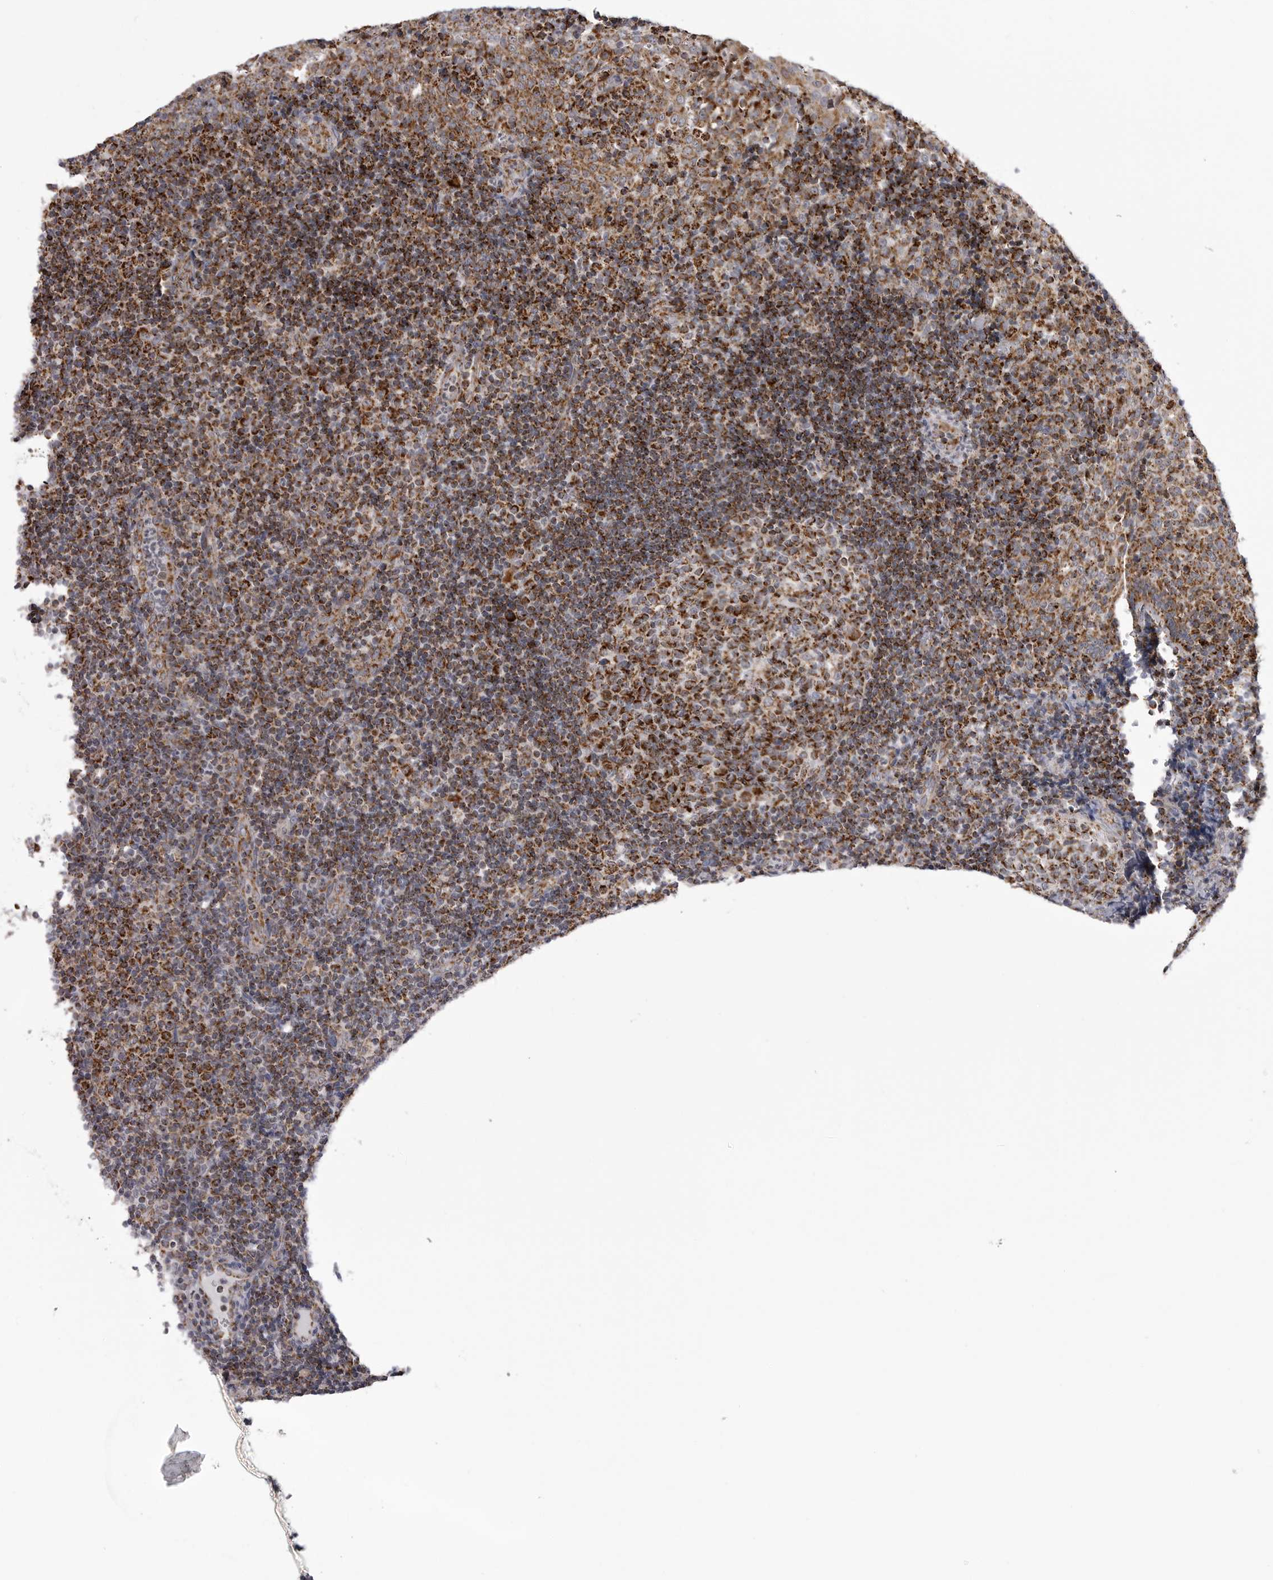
{"staining": {"intensity": "strong", "quantity": ">75%", "location": "cytoplasmic/membranous"}, "tissue": "tonsil", "cell_type": "Germinal center cells", "image_type": "normal", "snomed": [{"axis": "morphology", "description": "Normal tissue, NOS"}, {"axis": "topography", "description": "Tonsil"}], "caption": "Tonsil stained with a brown dye reveals strong cytoplasmic/membranous positive expression in about >75% of germinal center cells.", "gene": "TUFM", "patient": {"sex": "female", "age": 40}}